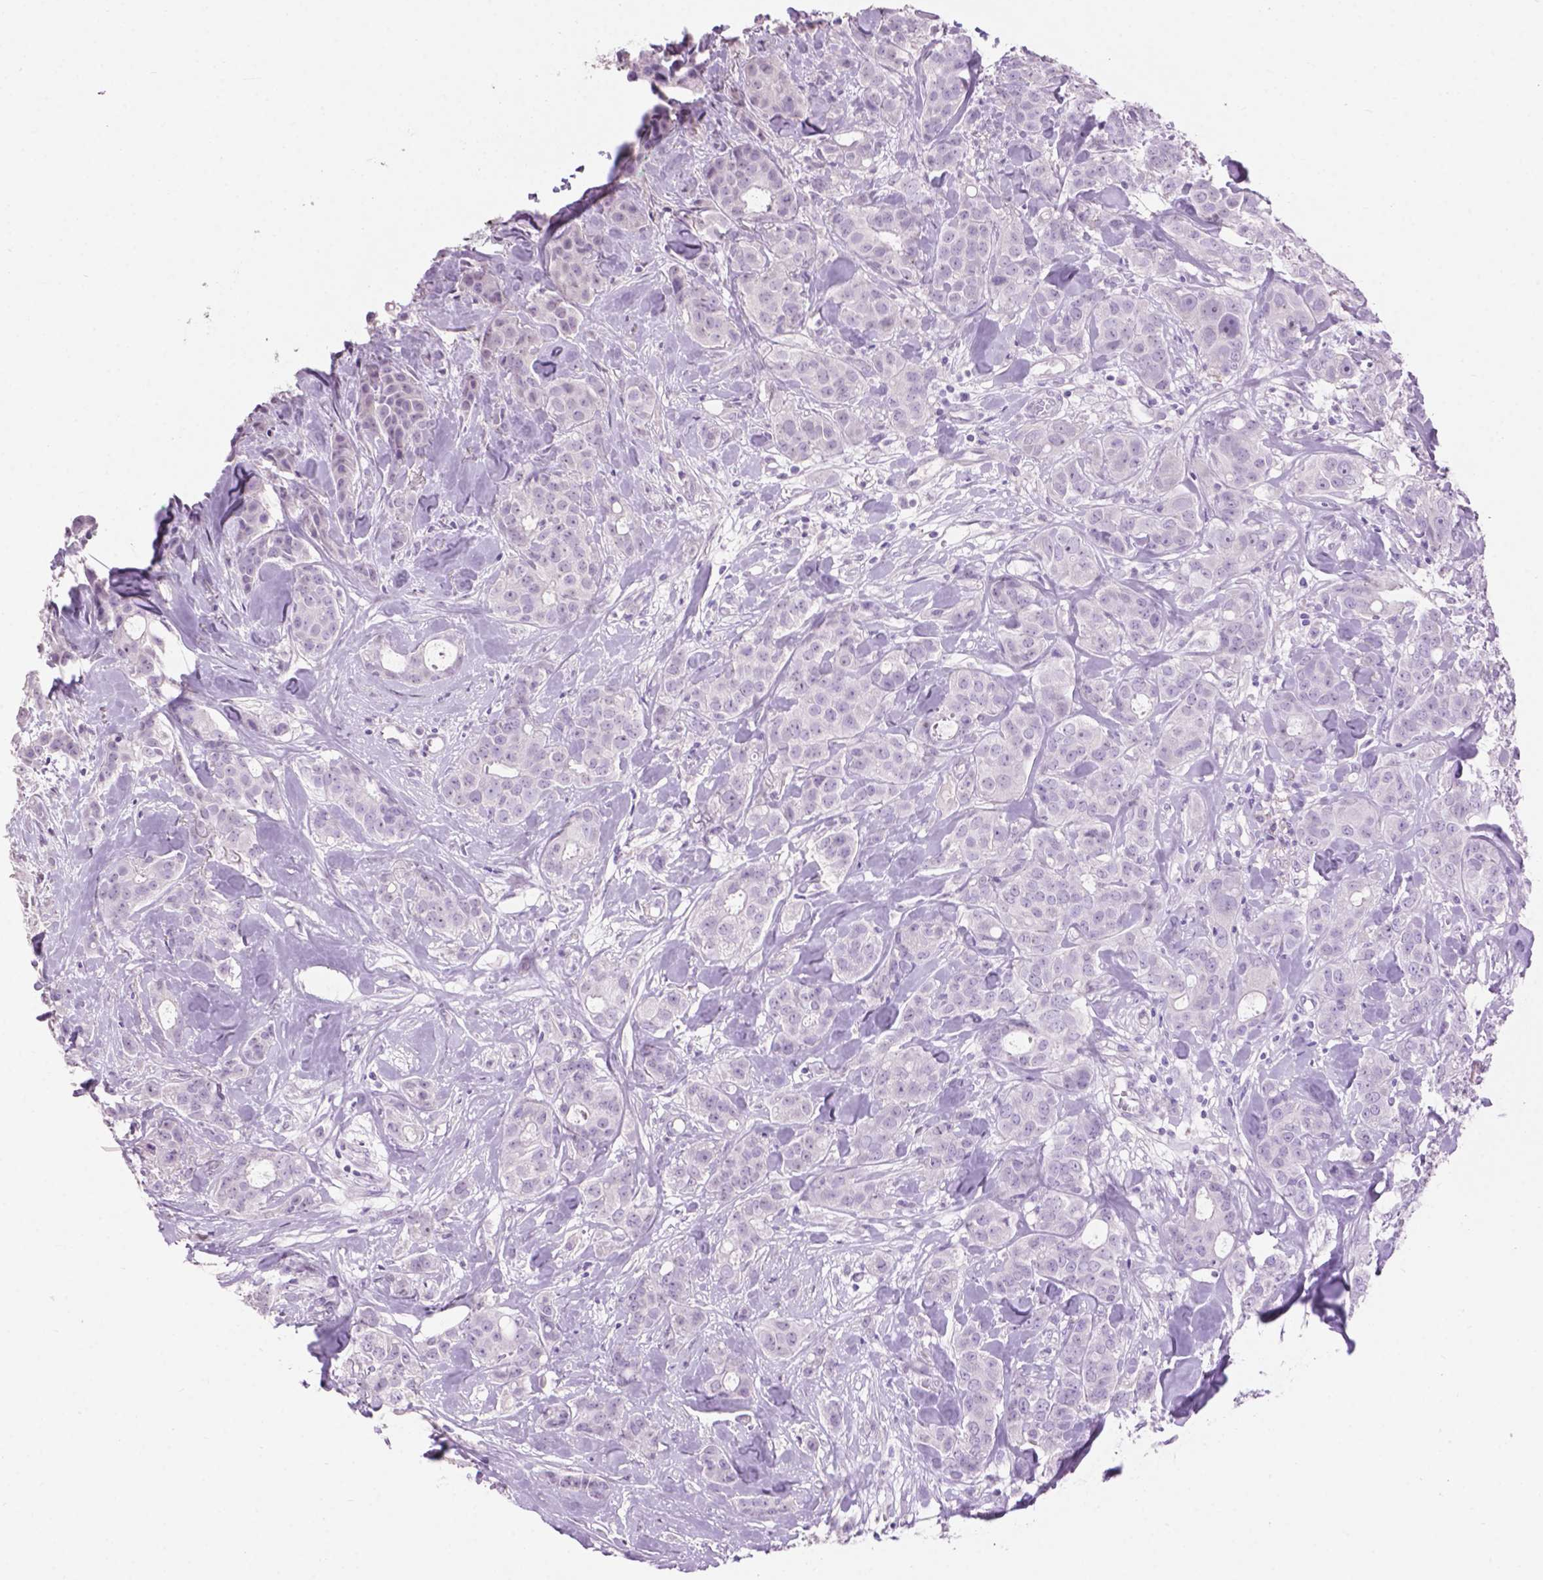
{"staining": {"intensity": "negative", "quantity": "none", "location": "none"}, "tissue": "breast cancer", "cell_type": "Tumor cells", "image_type": "cancer", "snomed": [{"axis": "morphology", "description": "Duct carcinoma"}, {"axis": "topography", "description": "Breast"}], "caption": "High magnification brightfield microscopy of invasive ductal carcinoma (breast) stained with DAB (3,3'-diaminobenzidine) (brown) and counterstained with hematoxylin (blue): tumor cells show no significant positivity.", "gene": "CRYBA4", "patient": {"sex": "female", "age": 43}}